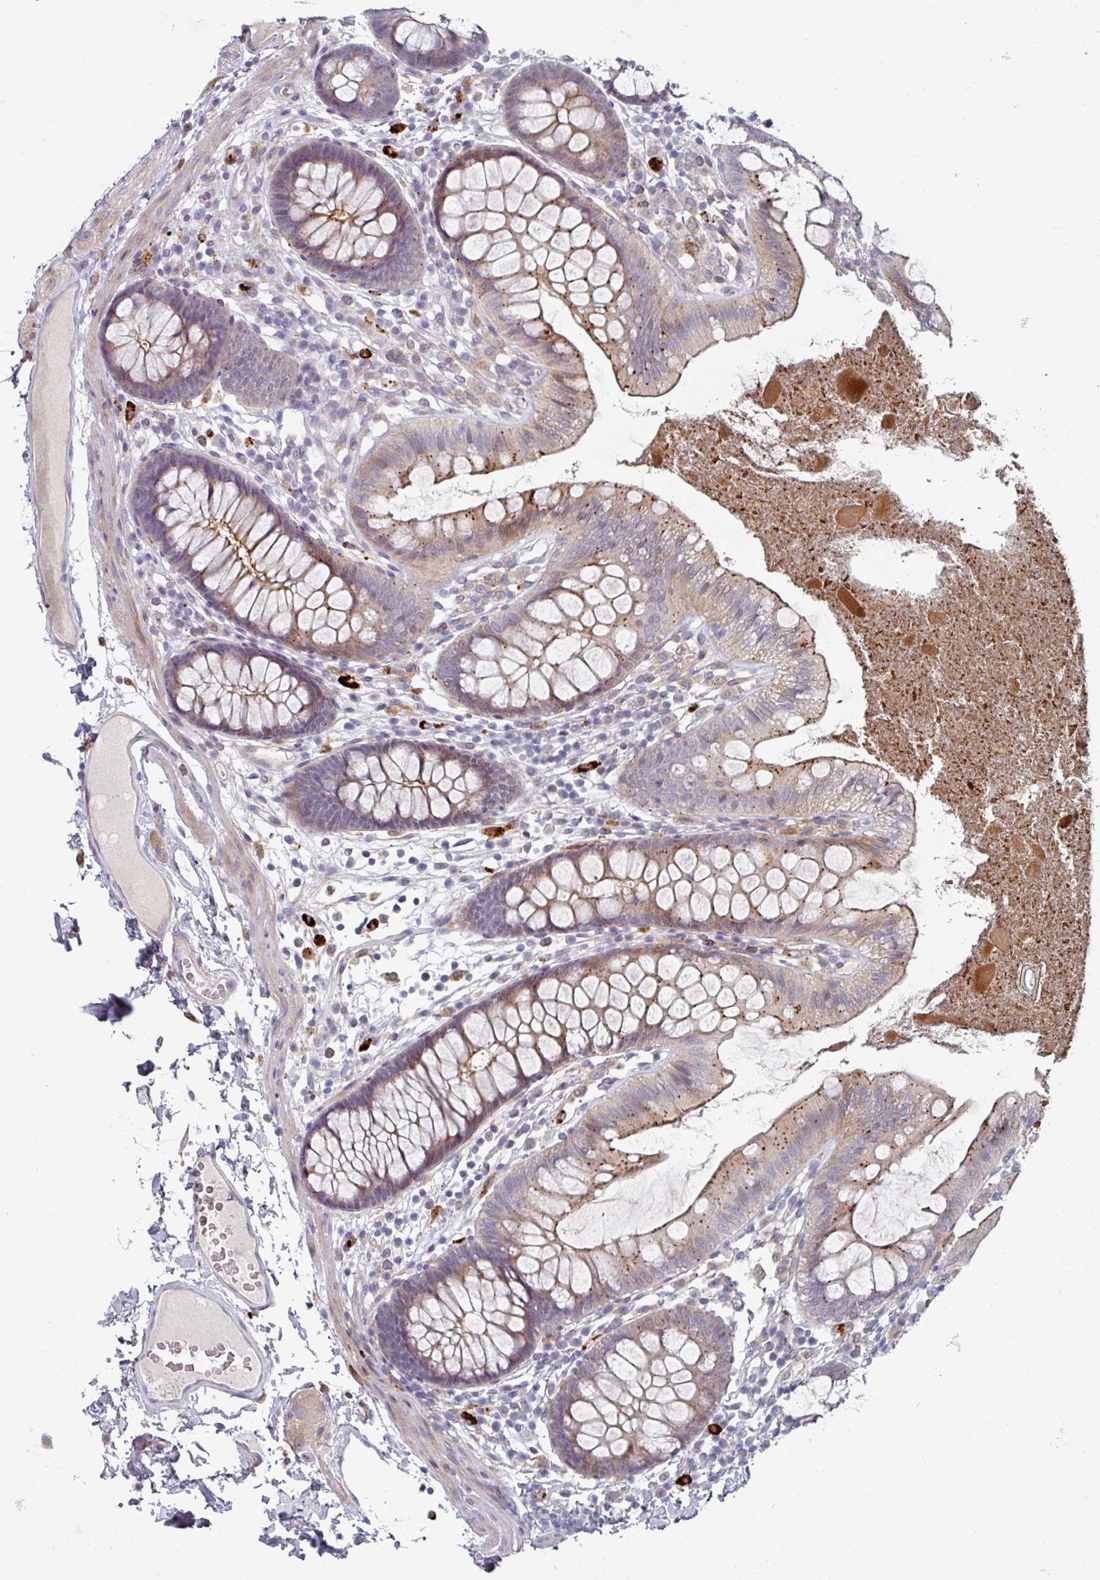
{"staining": {"intensity": "weak", "quantity": "25%-75%", "location": "cytoplasmic/membranous"}, "tissue": "colon", "cell_type": "Endothelial cells", "image_type": "normal", "snomed": [{"axis": "morphology", "description": "Normal tissue, NOS"}, {"axis": "topography", "description": "Colon"}], "caption": "This image exhibits unremarkable colon stained with IHC to label a protein in brown. The cytoplasmic/membranous of endothelial cells show weak positivity for the protein. Nuclei are counter-stained blue.", "gene": "WSB2", "patient": {"sex": "male", "age": 84}}